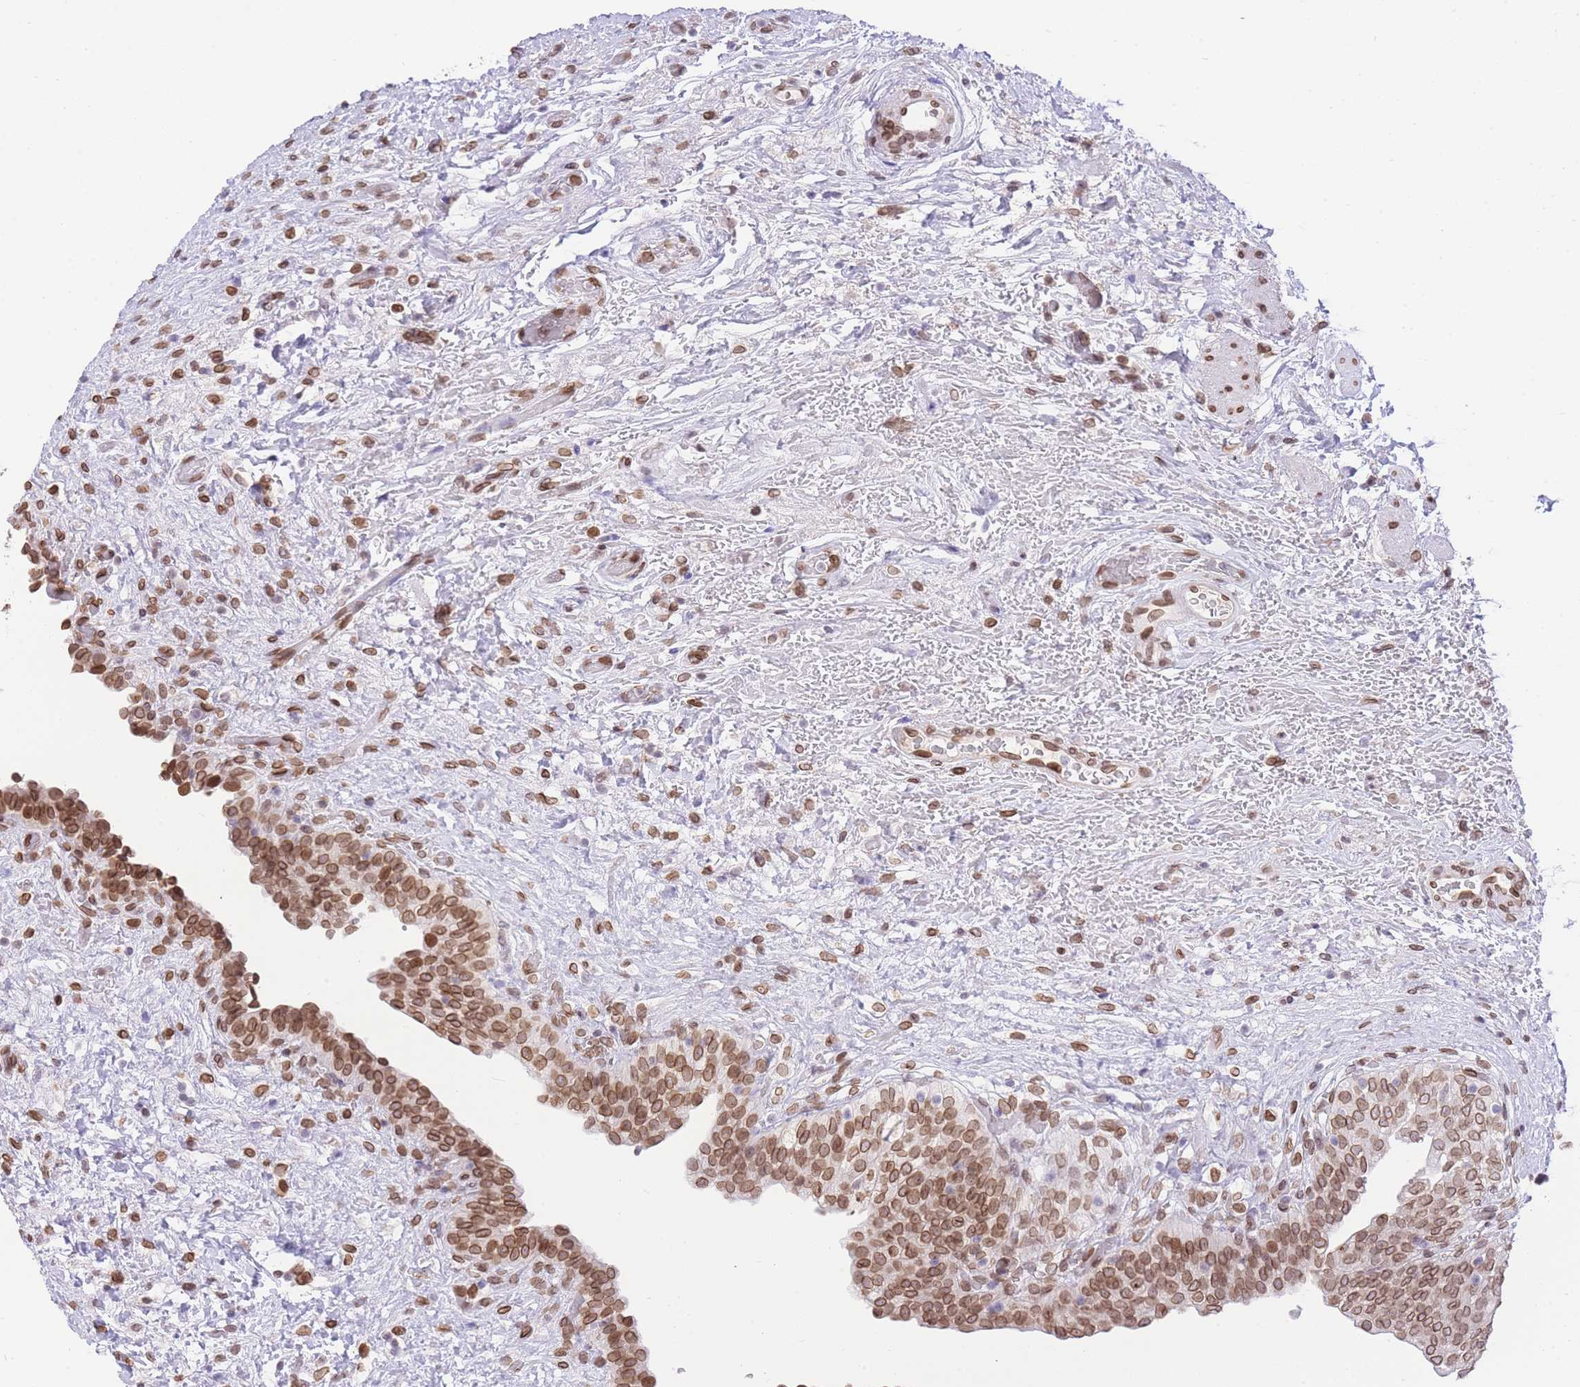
{"staining": {"intensity": "moderate", "quantity": ">75%", "location": "cytoplasmic/membranous,nuclear"}, "tissue": "urinary bladder", "cell_type": "Urothelial cells", "image_type": "normal", "snomed": [{"axis": "morphology", "description": "Normal tissue, NOS"}, {"axis": "topography", "description": "Urinary bladder"}], "caption": "A brown stain shows moderate cytoplasmic/membranous,nuclear expression of a protein in urothelial cells of unremarkable human urinary bladder. Ihc stains the protein in brown and the nuclei are stained blue.", "gene": "OR10AD1", "patient": {"sex": "male", "age": 69}}